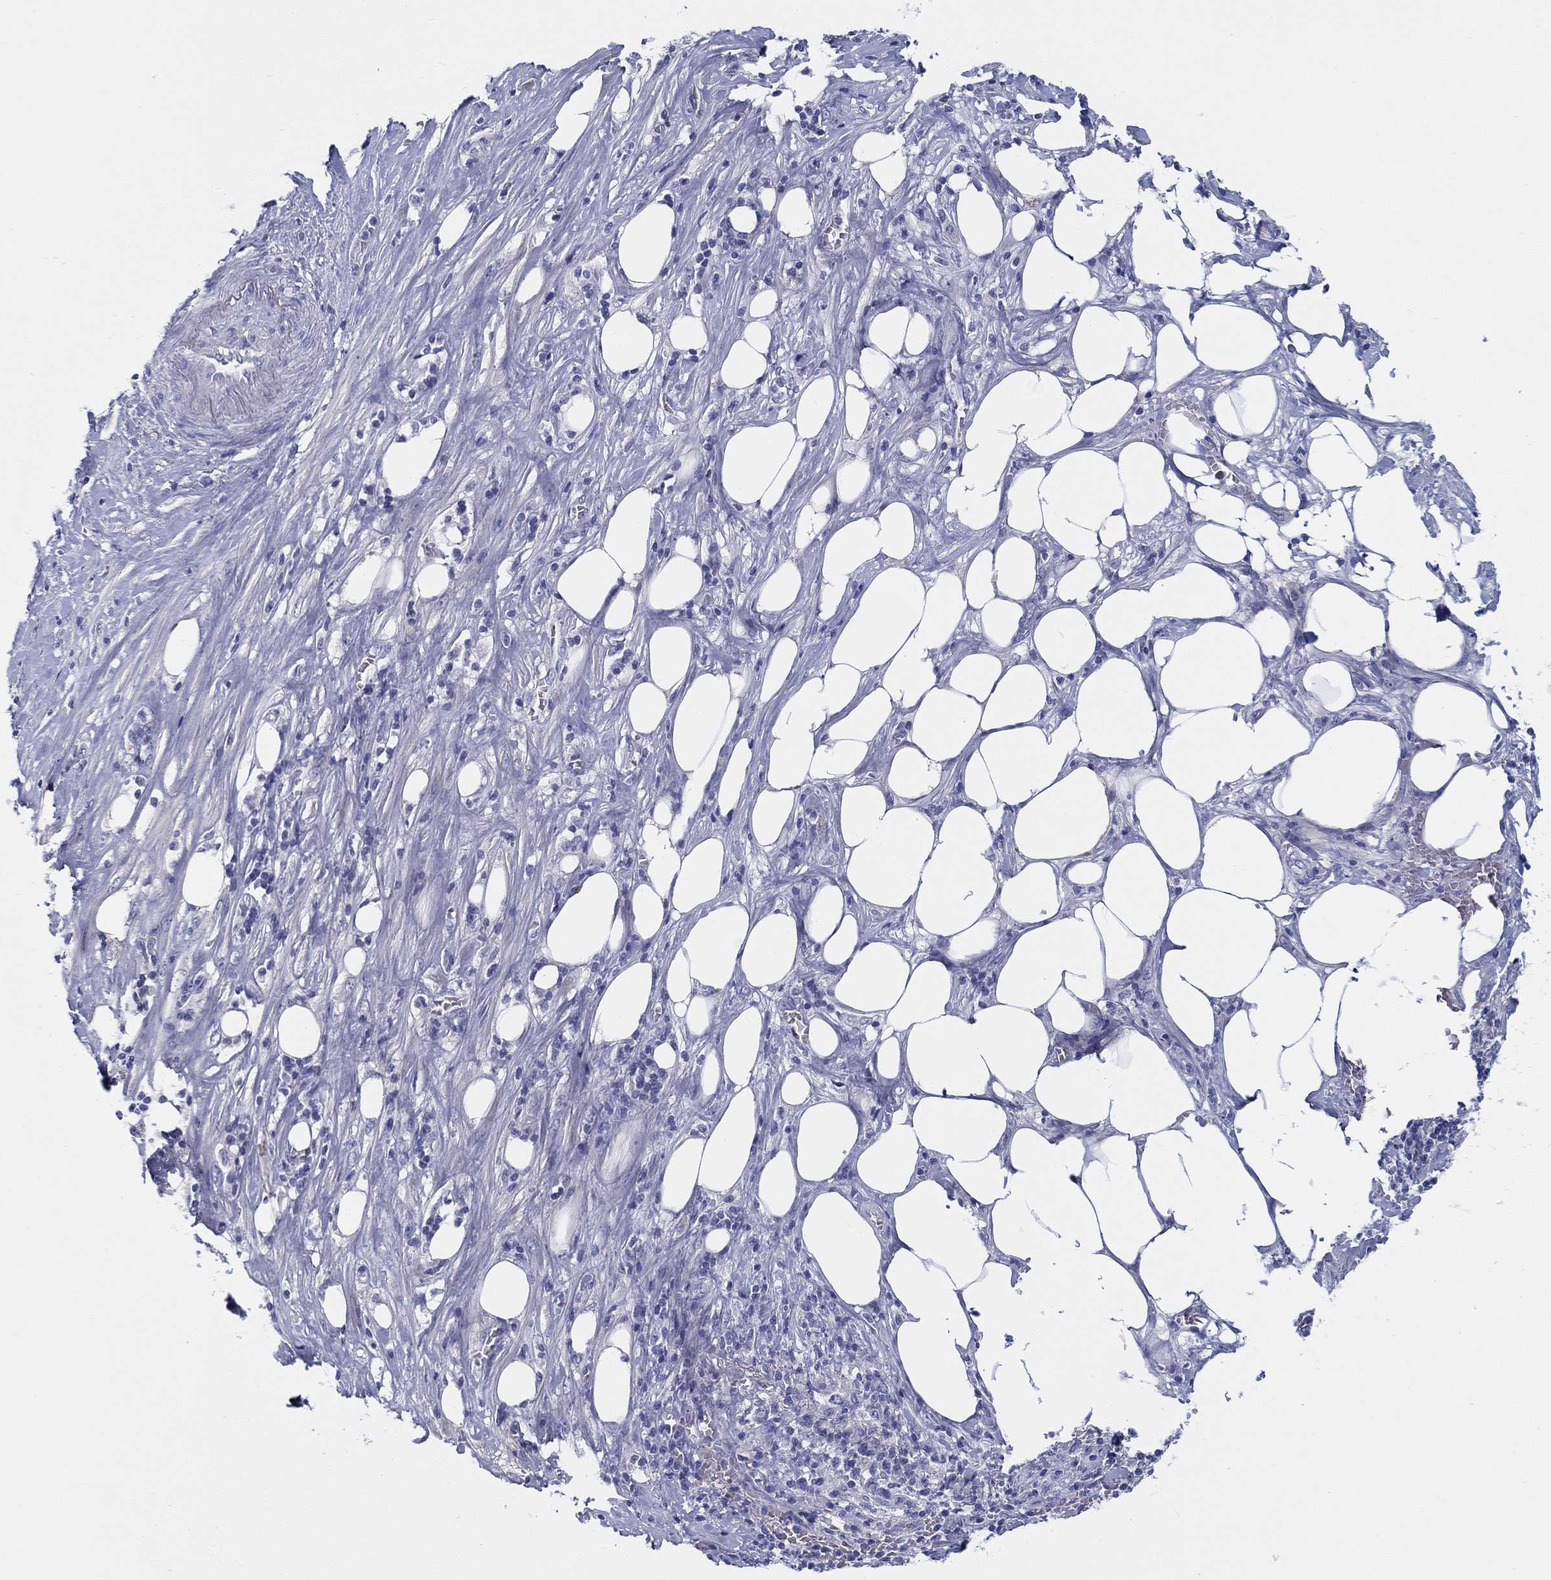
{"staining": {"intensity": "negative", "quantity": "none", "location": "none"}, "tissue": "pancreatic cancer", "cell_type": "Tumor cells", "image_type": "cancer", "snomed": [{"axis": "morphology", "description": "Adenocarcinoma, NOS"}, {"axis": "topography", "description": "Pancreas"}], "caption": "Tumor cells show no significant protein expression in pancreatic adenocarcinoma.", "gene": "HAPLN4", "patient": {"sex": "male", "age": 57}}